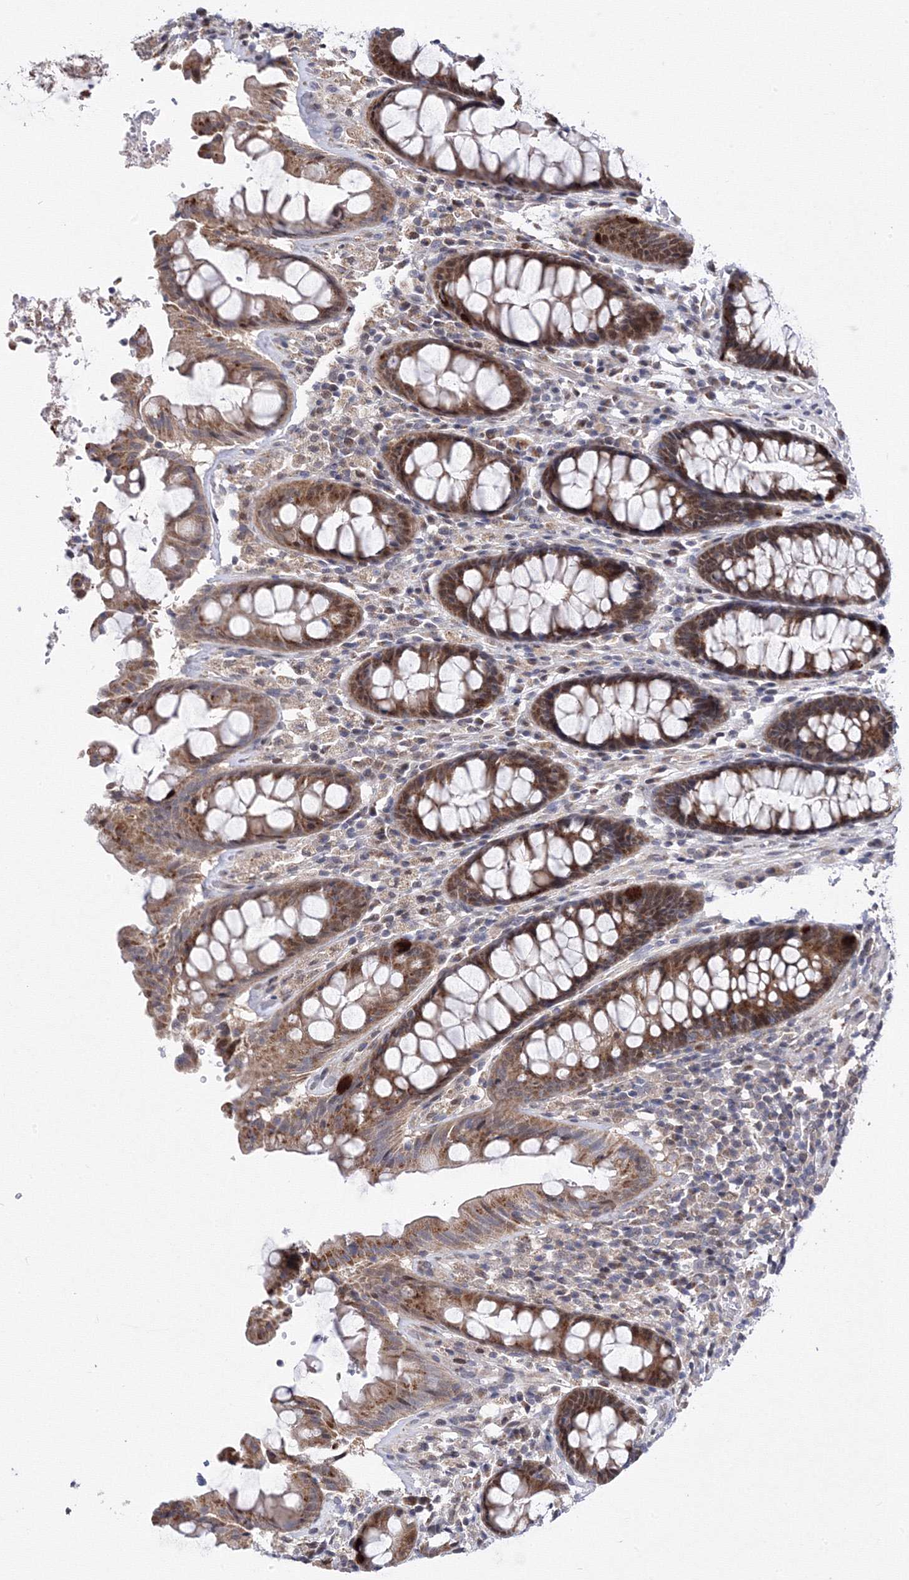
{"staining": {"intensity": "moderate", "quantity": ">75%", "location": "cytoplasmic/membranous"}, "tissue": "rectum", "cell_type": "Glandular cells", "image_type": "normal", "snomed": [{"axis": "morphology", "description": "Normal tissue, NOS"}, {"axis": "topography", "description": "Rectum"}], "caption": "IHC histopathology image of benign human rectum stained for a protein (brown), which reveals medium levels of moderate cytoplasmic/membranous staining in about >75% of glandular cells.", "gene": "GPN1", "patient": {"sex": "male", "age": 64}}